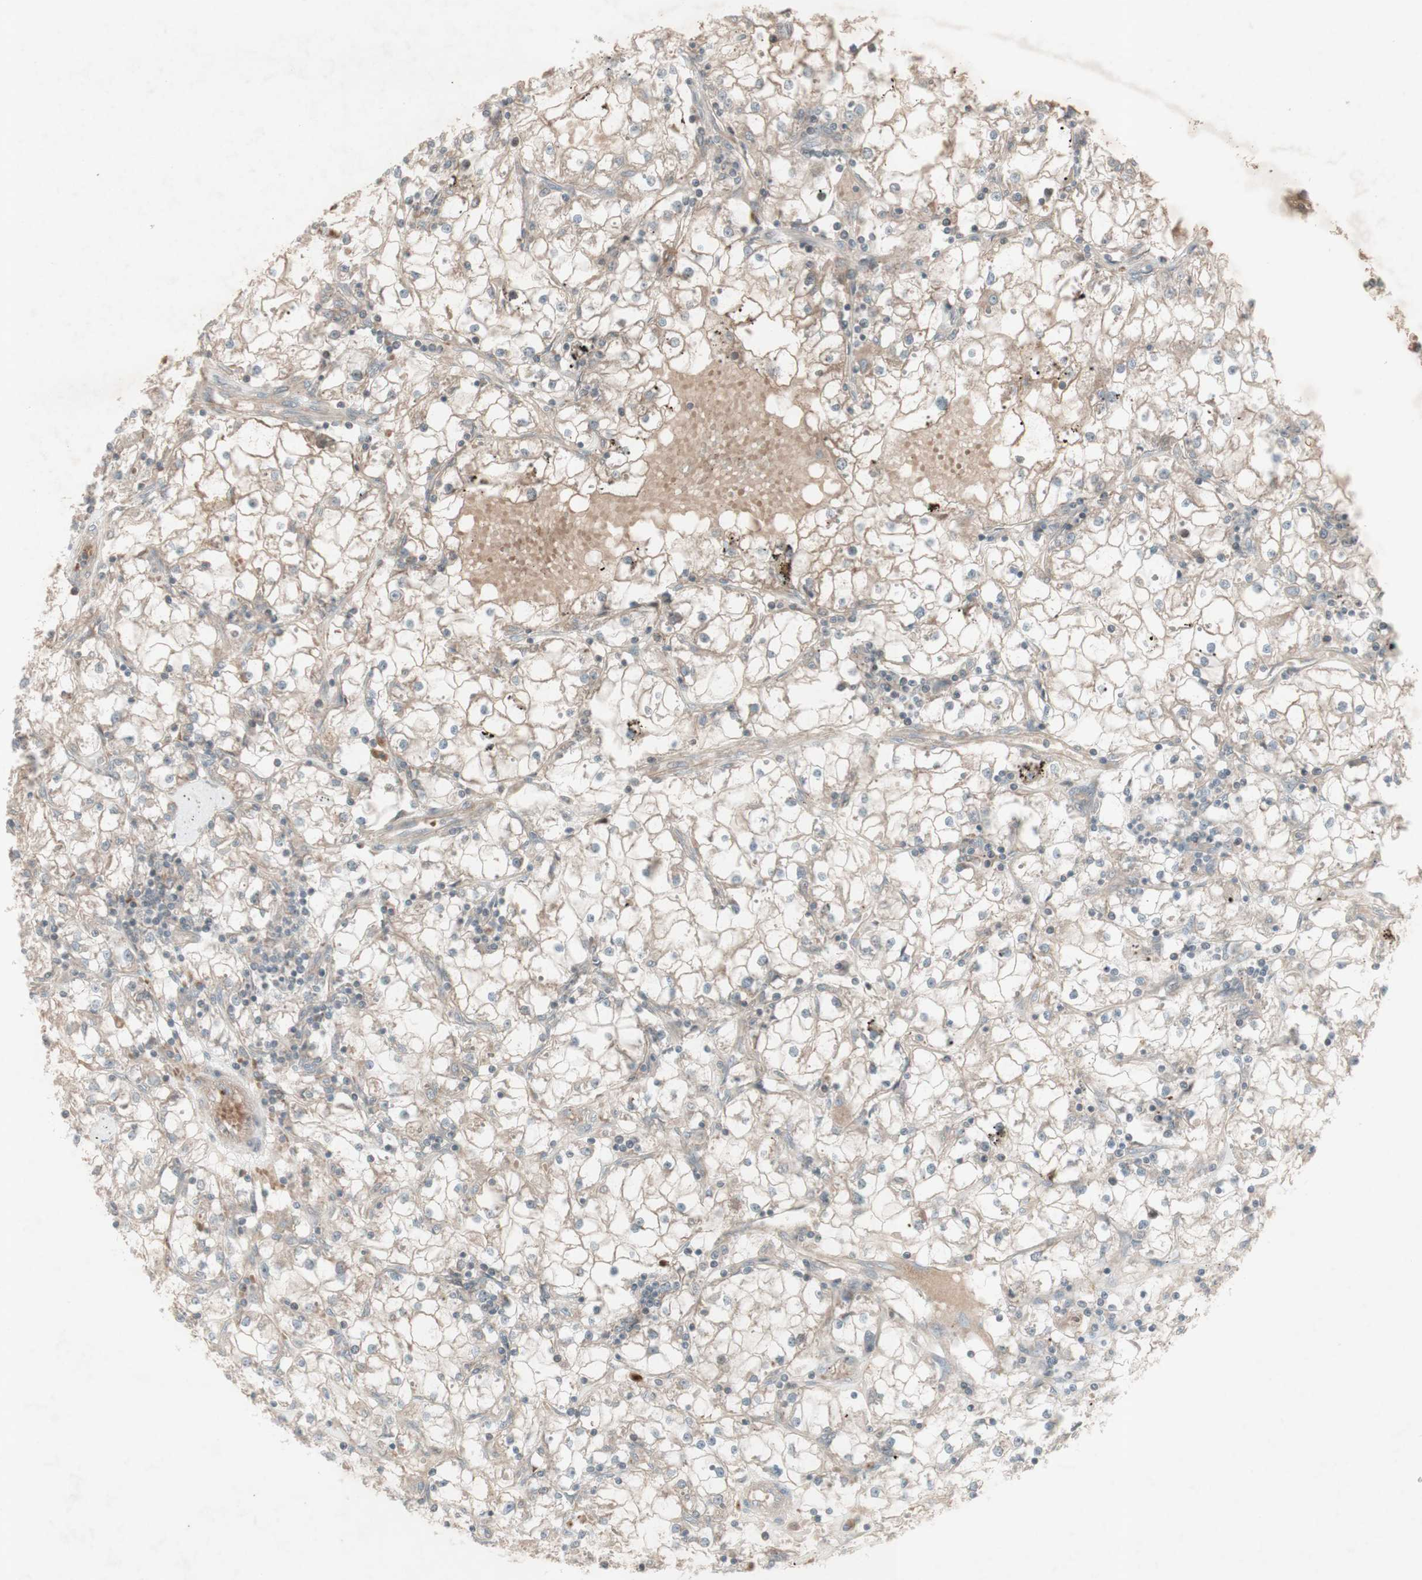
{"staining": {"intensity": "negative", "quantity": "none", "location": "none"}, "tissue": "renal cancer", "cell_type": "Tumor cells", "image_type": "cancer", "snomed": [{"axis": "morphology", "description": "Adenocarcinoma, NOS"}, {"axis": "topography", "description": "Kidney"}], "caption": "The photomicrograph reveals no staining of tumor cells in renal cancer.", "gene": "MSH6", "patient": {"sex": "male", "age": 56}}